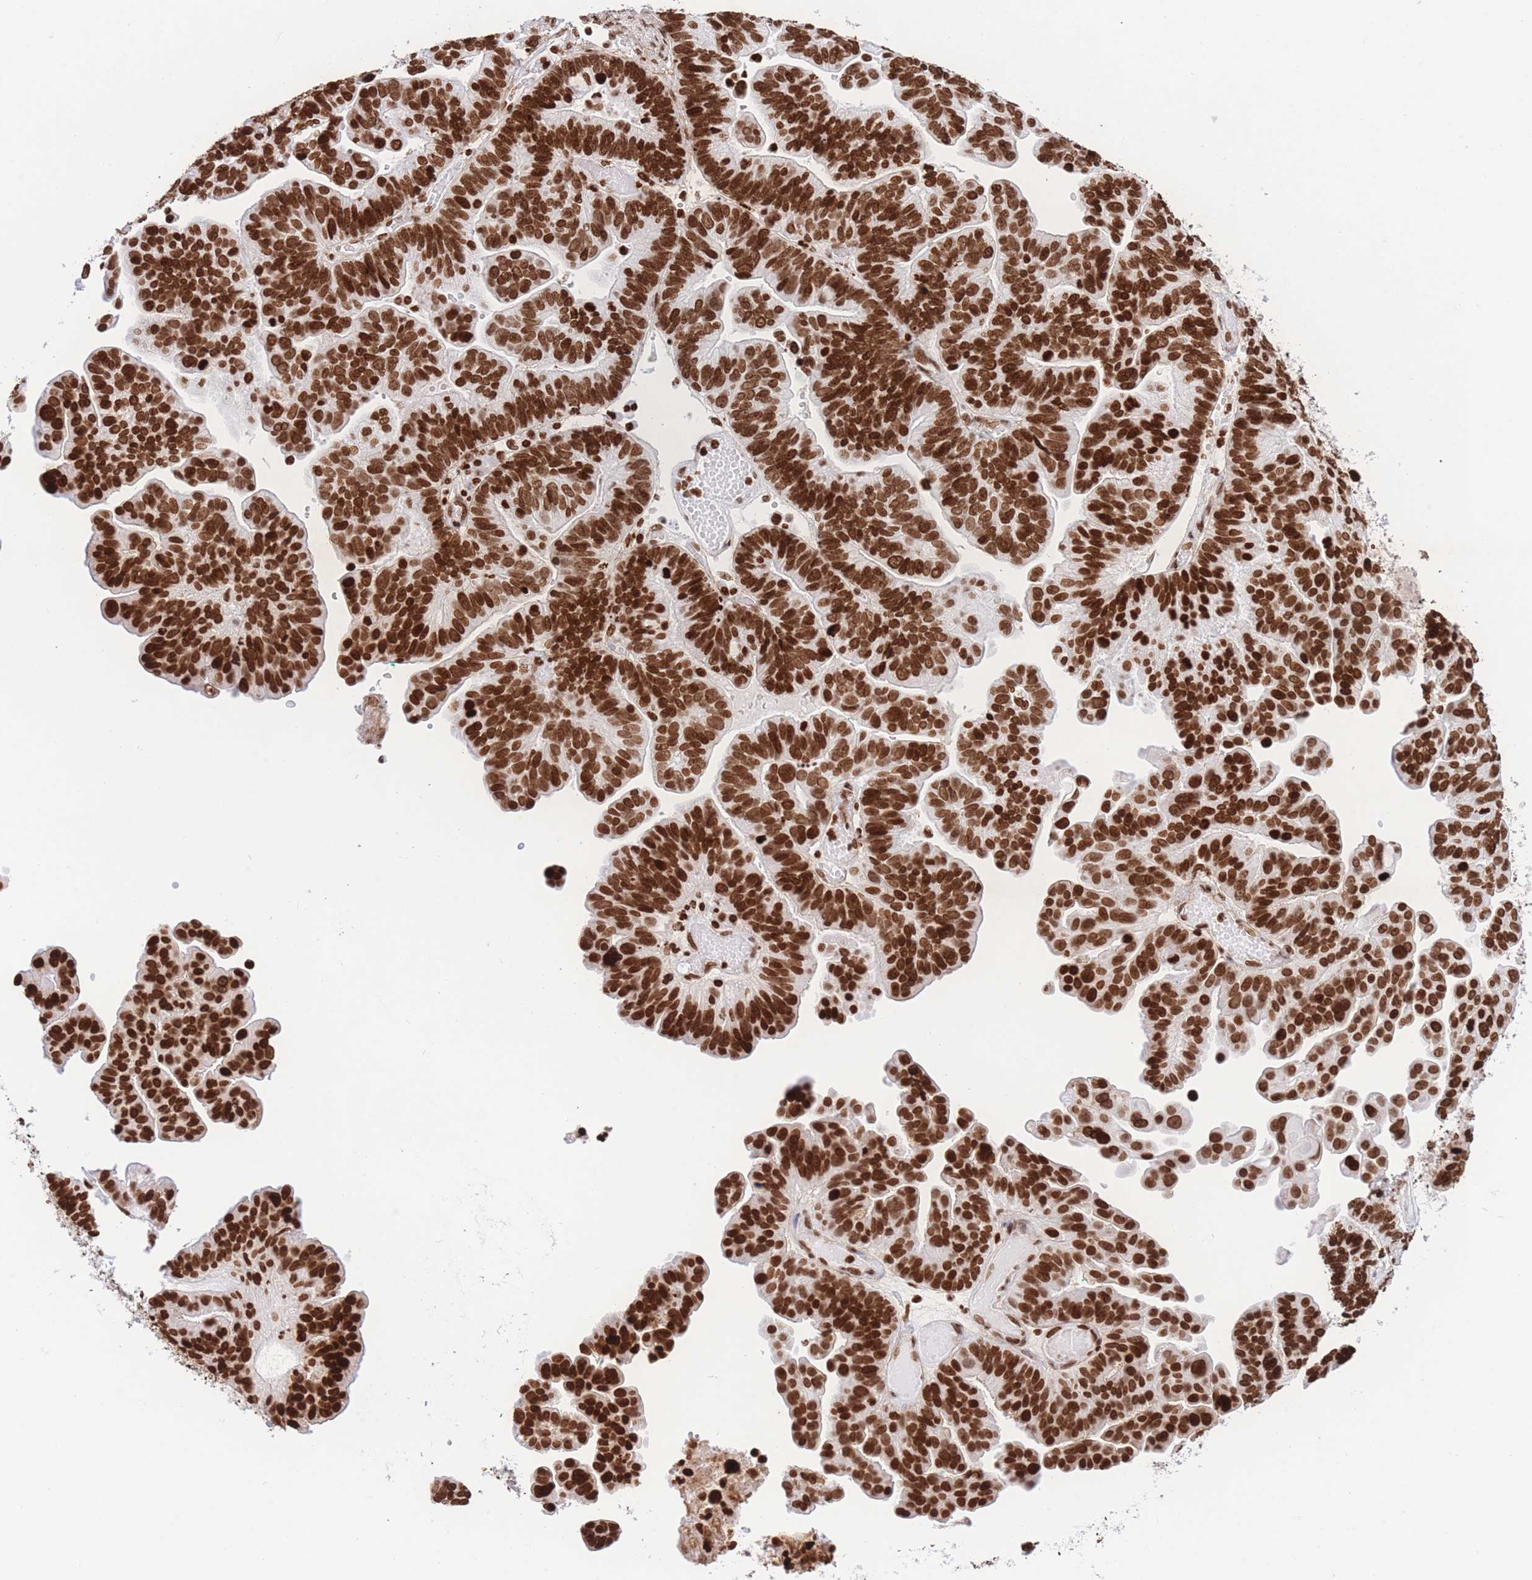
{"staining": {"intensity": "strong", "quantity": ">75%", "location": "nuclear"}, "tissue": "ovarian cancer", "cell_type": "Tumor cells", "image_type": "cancer", "snomed": [{"axis": "morphology", "description": "Cystadenocarcinoma, serous, NOS"}, {"axis": "topography", "description": "Ovary"}], "caption": "Immunohistochemical staining of serous cystadenocarcinoma (ovarian) shows high levels of strong nuclear positivity in approximately >75% of tumor cells. Nuclei are stained in blue.", "gene": "H2BC11", "patient": {"sex": "female", "age": 56}}